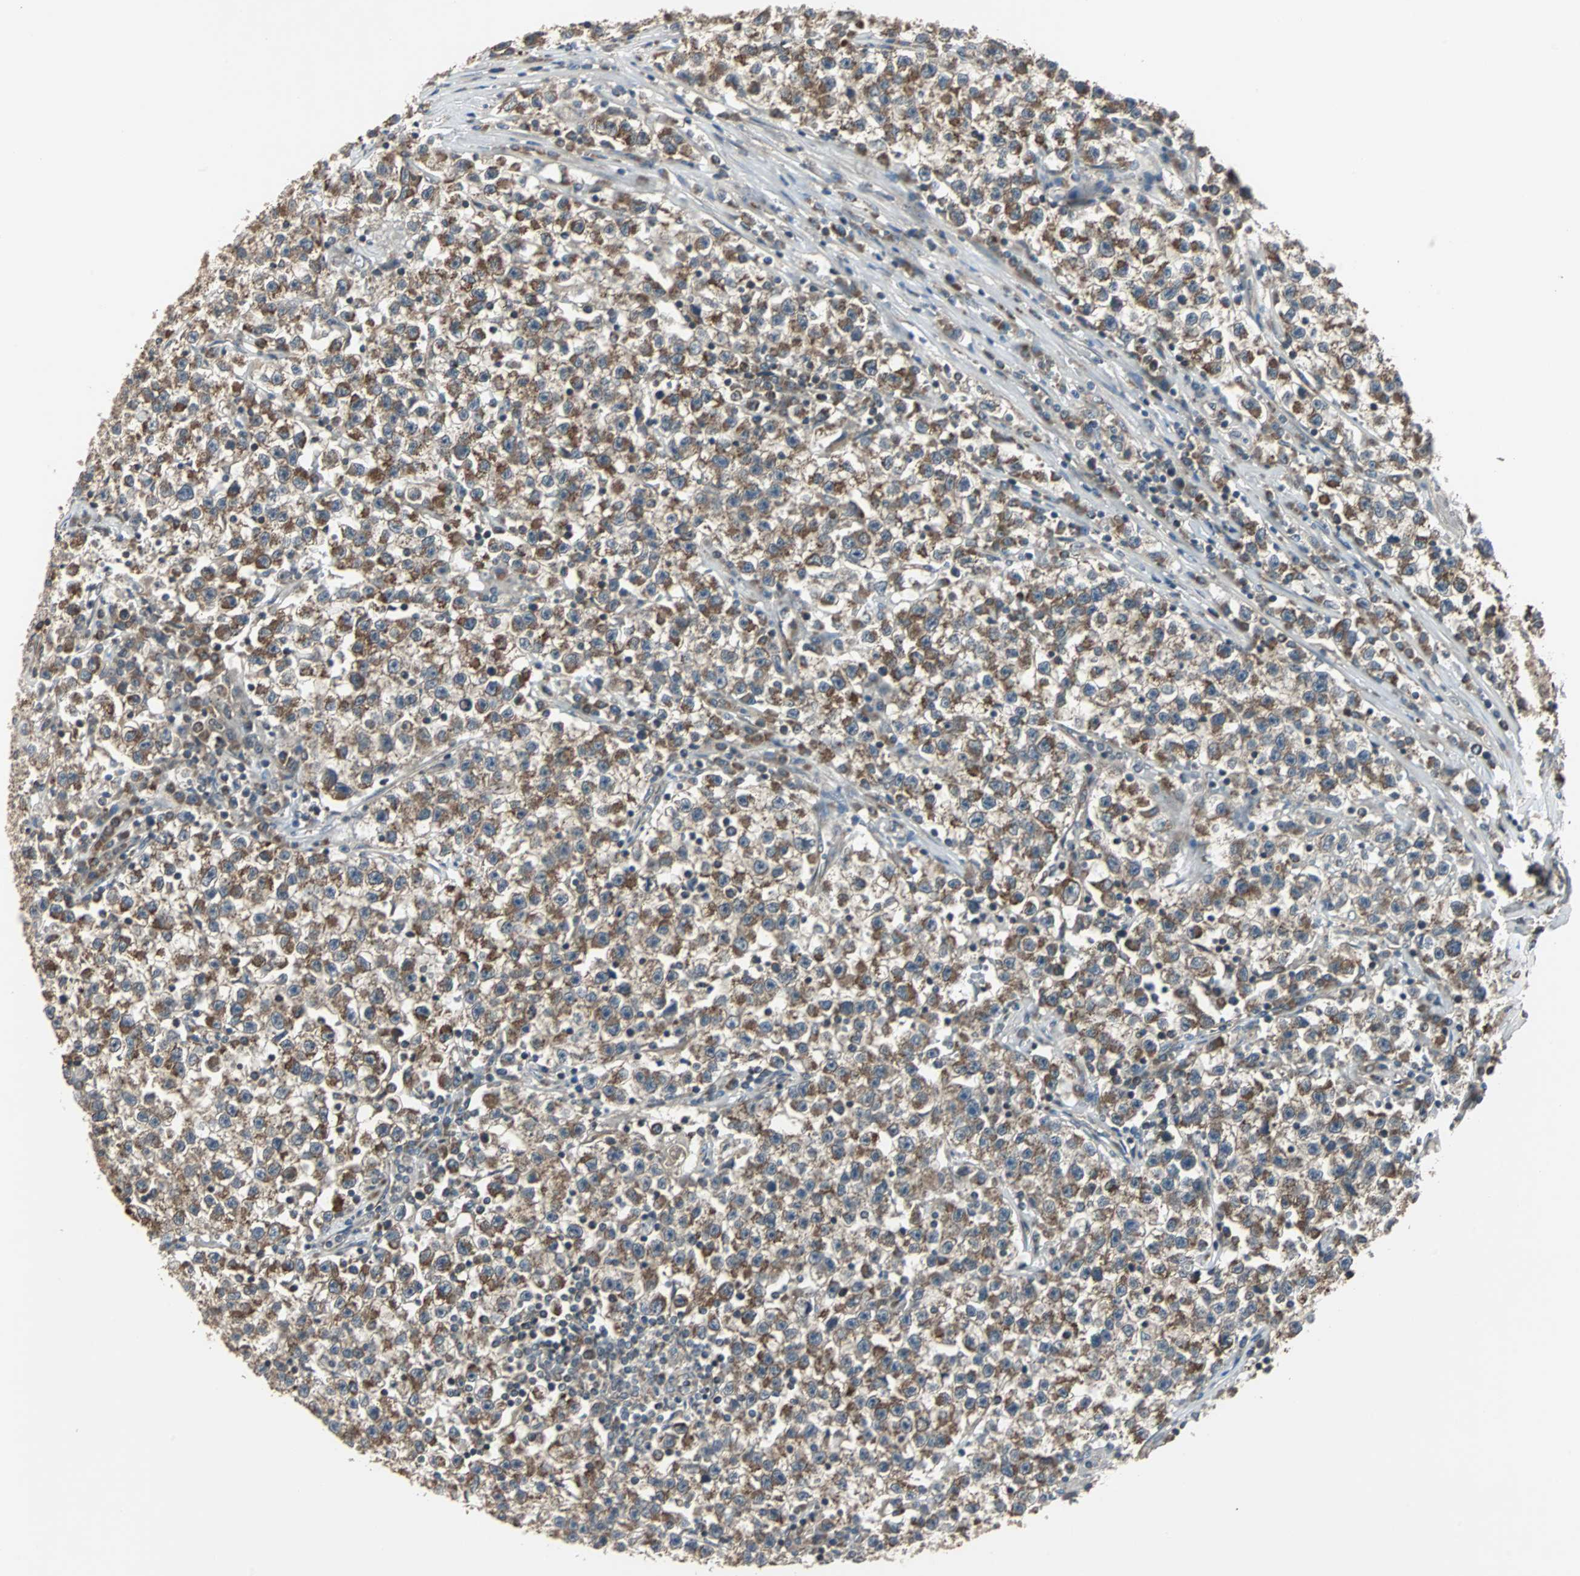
{"staining": {"intensity": "moderate", "quantity": ">75%", "location": "cytoplasmic/membranous"}, "tissue": "testis cancer", "cell_type": "Tumor cells", "image_type": "cancer", "snomed": [{"axis": "morphology", "description": "Seminoma, NOS"}, {"axis": "topography", "description": "Testis"}], "caption": "Human seminoma (testis) stained with a brown dye demonstrates moderate cytoplasmic/membranous positive positivity in approximately >75% of tumor cells.", "gene": "ARF1", "patient": {"sex": "male", "age": 22}}